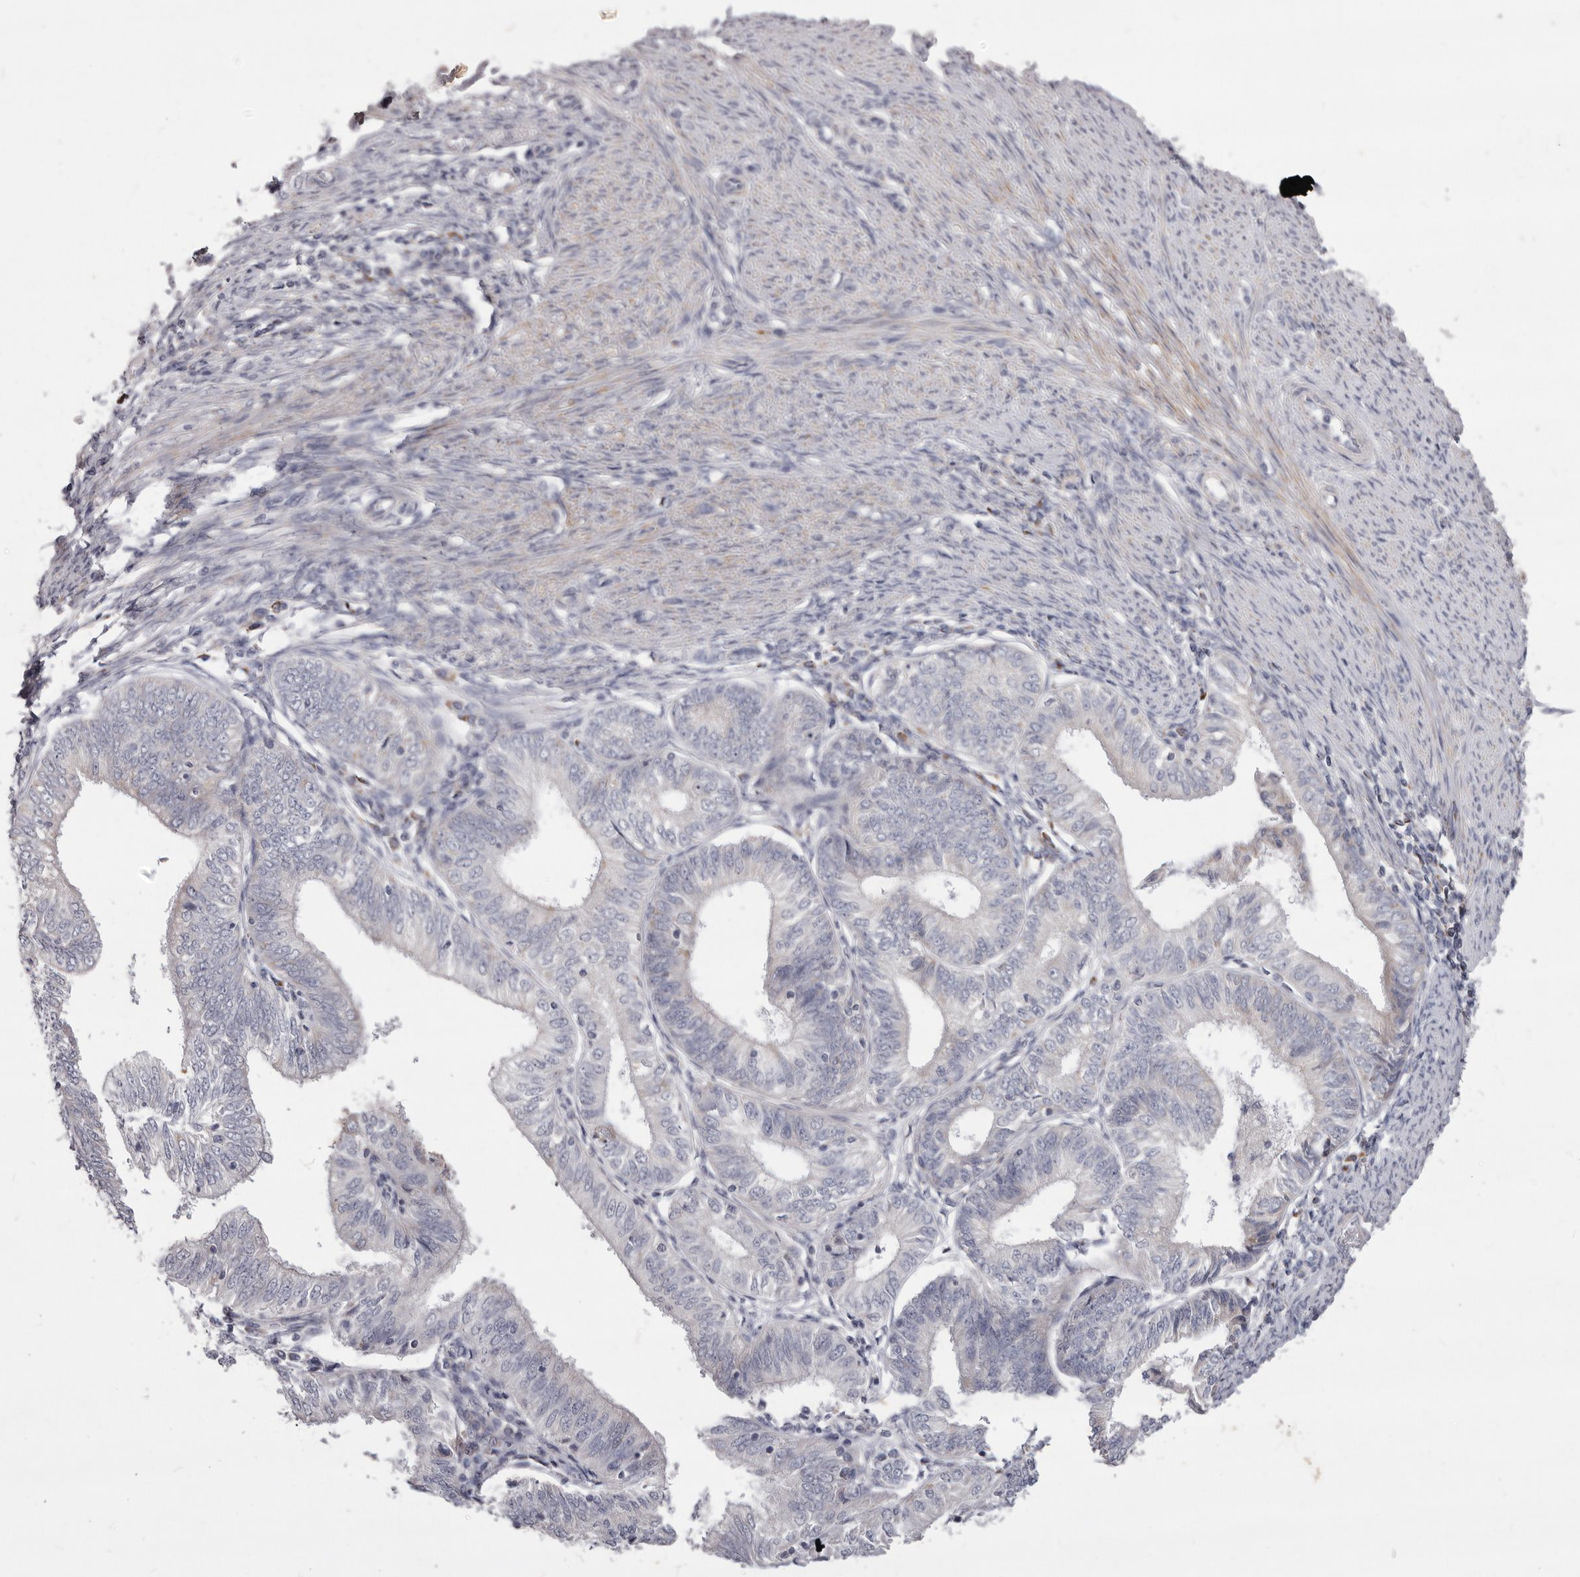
{"staining": {"intensity": "negative", "quantity": "none", "location": "none"}, "tissue": "endometrial cancer", "cell_type": "Tumor cells", "image_type": "cancer", "snomed": [{"axis": "morphology", "description": "Adenocarcinoma, NOS"}, {"axis": "topography", "description": "Endometrium"}], "caption": "The micrograph exhibits no staining of tumor cells in endometrial cancer.", "gene": "PRMT2", "patient": {"sex": "female", "age": 51}}